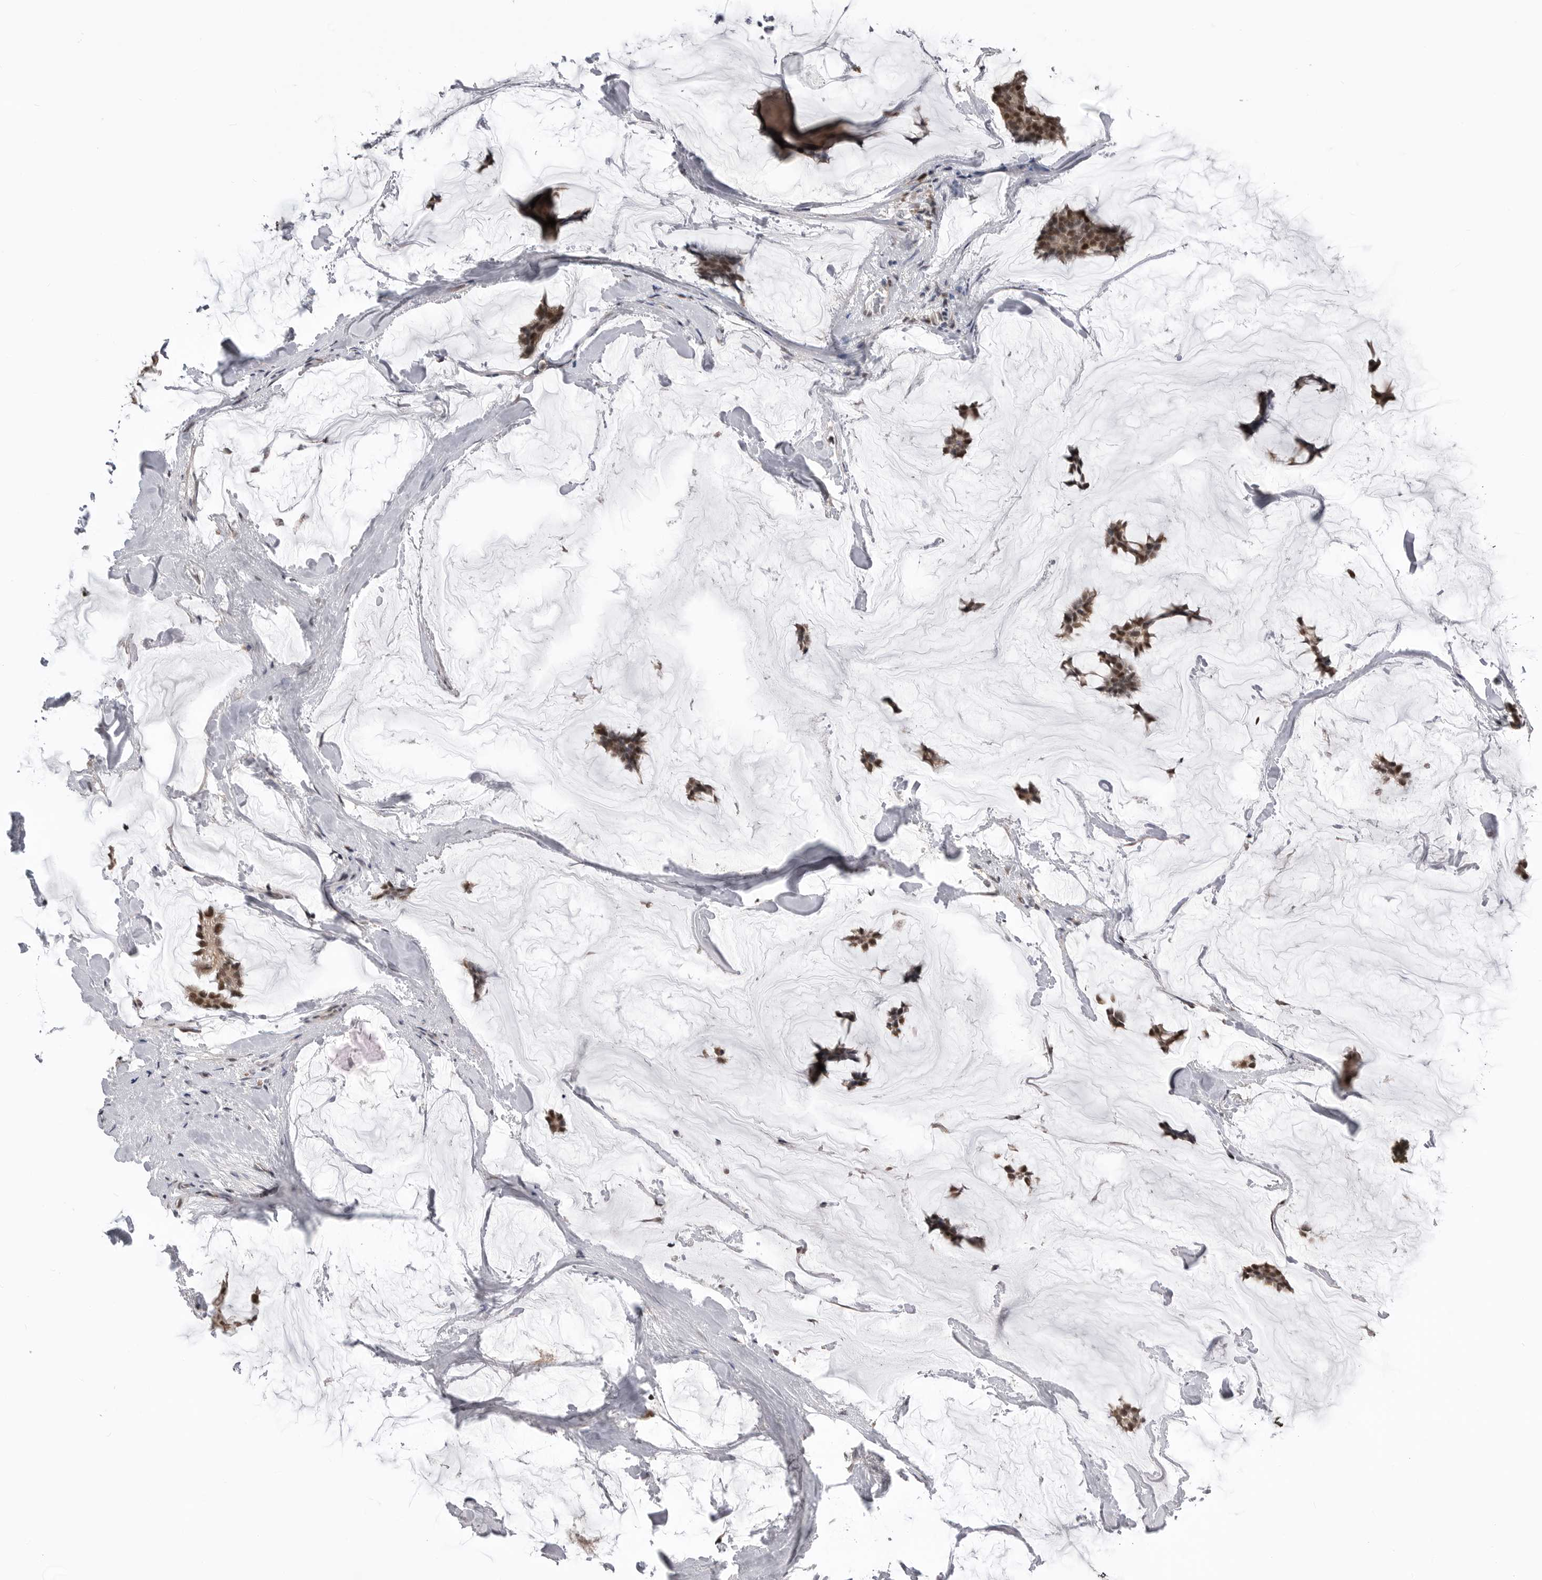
{"staining": {"intensity": "moderate", "quantity": ">75%", "location": "cytoplasmic/membranous,nuclear"}, "tissue": "breast cancer", "cell_type": "Tumor cells", "image_type": "cancer", "snomed": [{"axis": "morphology", "description": "Duct carcinoma"}, {"axis": "topography", "description": "Breast"}], "caption": "Immunohistochemistry (IHC) (DAB) staining of breast infiltrating ductal carcinoma shows moderate cytoplasmic/membranous and nuclear protein positivity in approximately >75% of tumor cells.", "gene": "SMARCC1", "patient": {"sex": "female", "age": 93}}